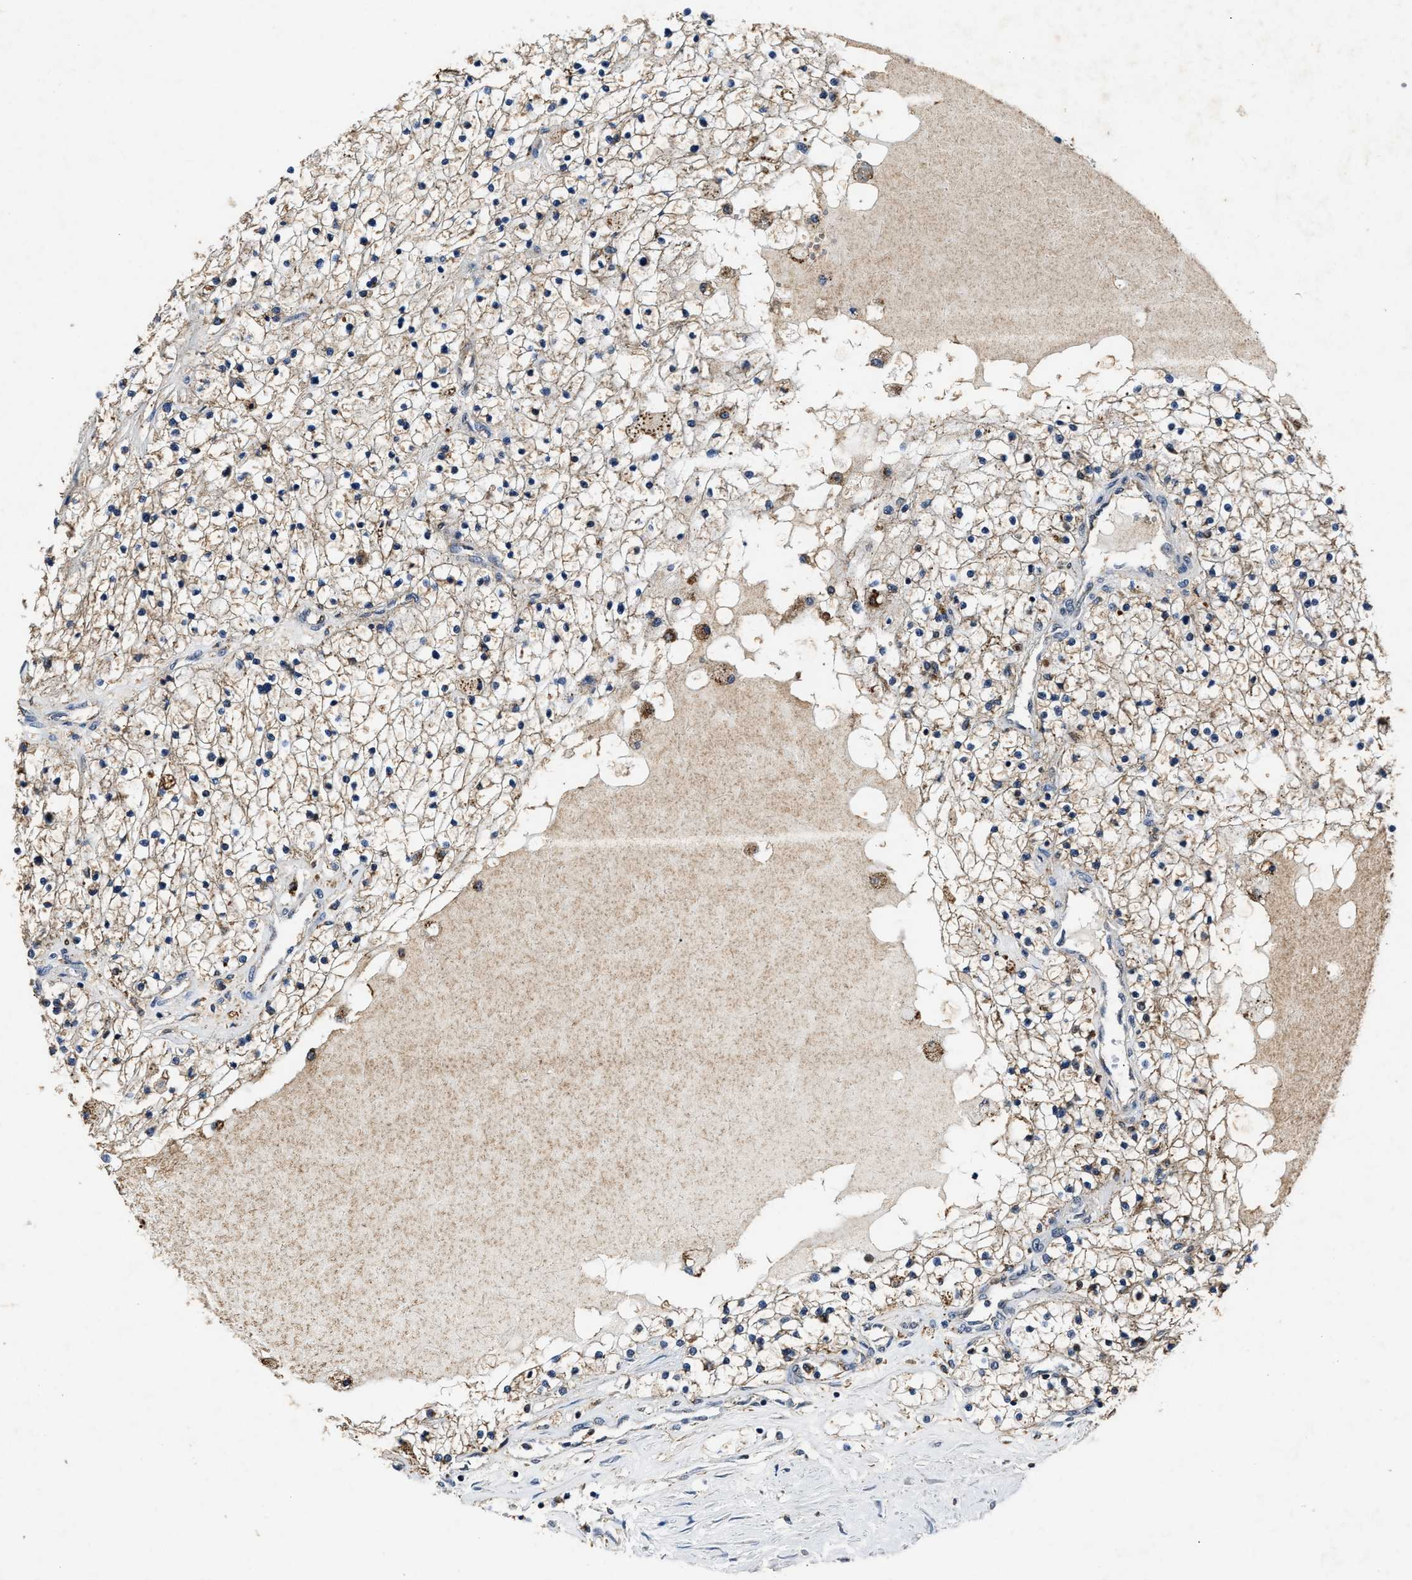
{"staining": {"intensity": "weak", "quantity": "<25%", "location": "cytoplasmic/membranous"}, "tissue": "renal cancer", "cell_type": "Tumor cells", "image_type": "cancer", "snomed": [{"axis": "morphology", "description": "Adenocarcinoma, NOS"}, {"axis": "topography", "description": "Kidney"}], "caption": "DAB immunohistochemical staining of human renal cancer (adenocarcinoma) shows no significant staining in tumor cells.", "gene": "ACOX1", "patient": {"sex": "male", "age": 68}}